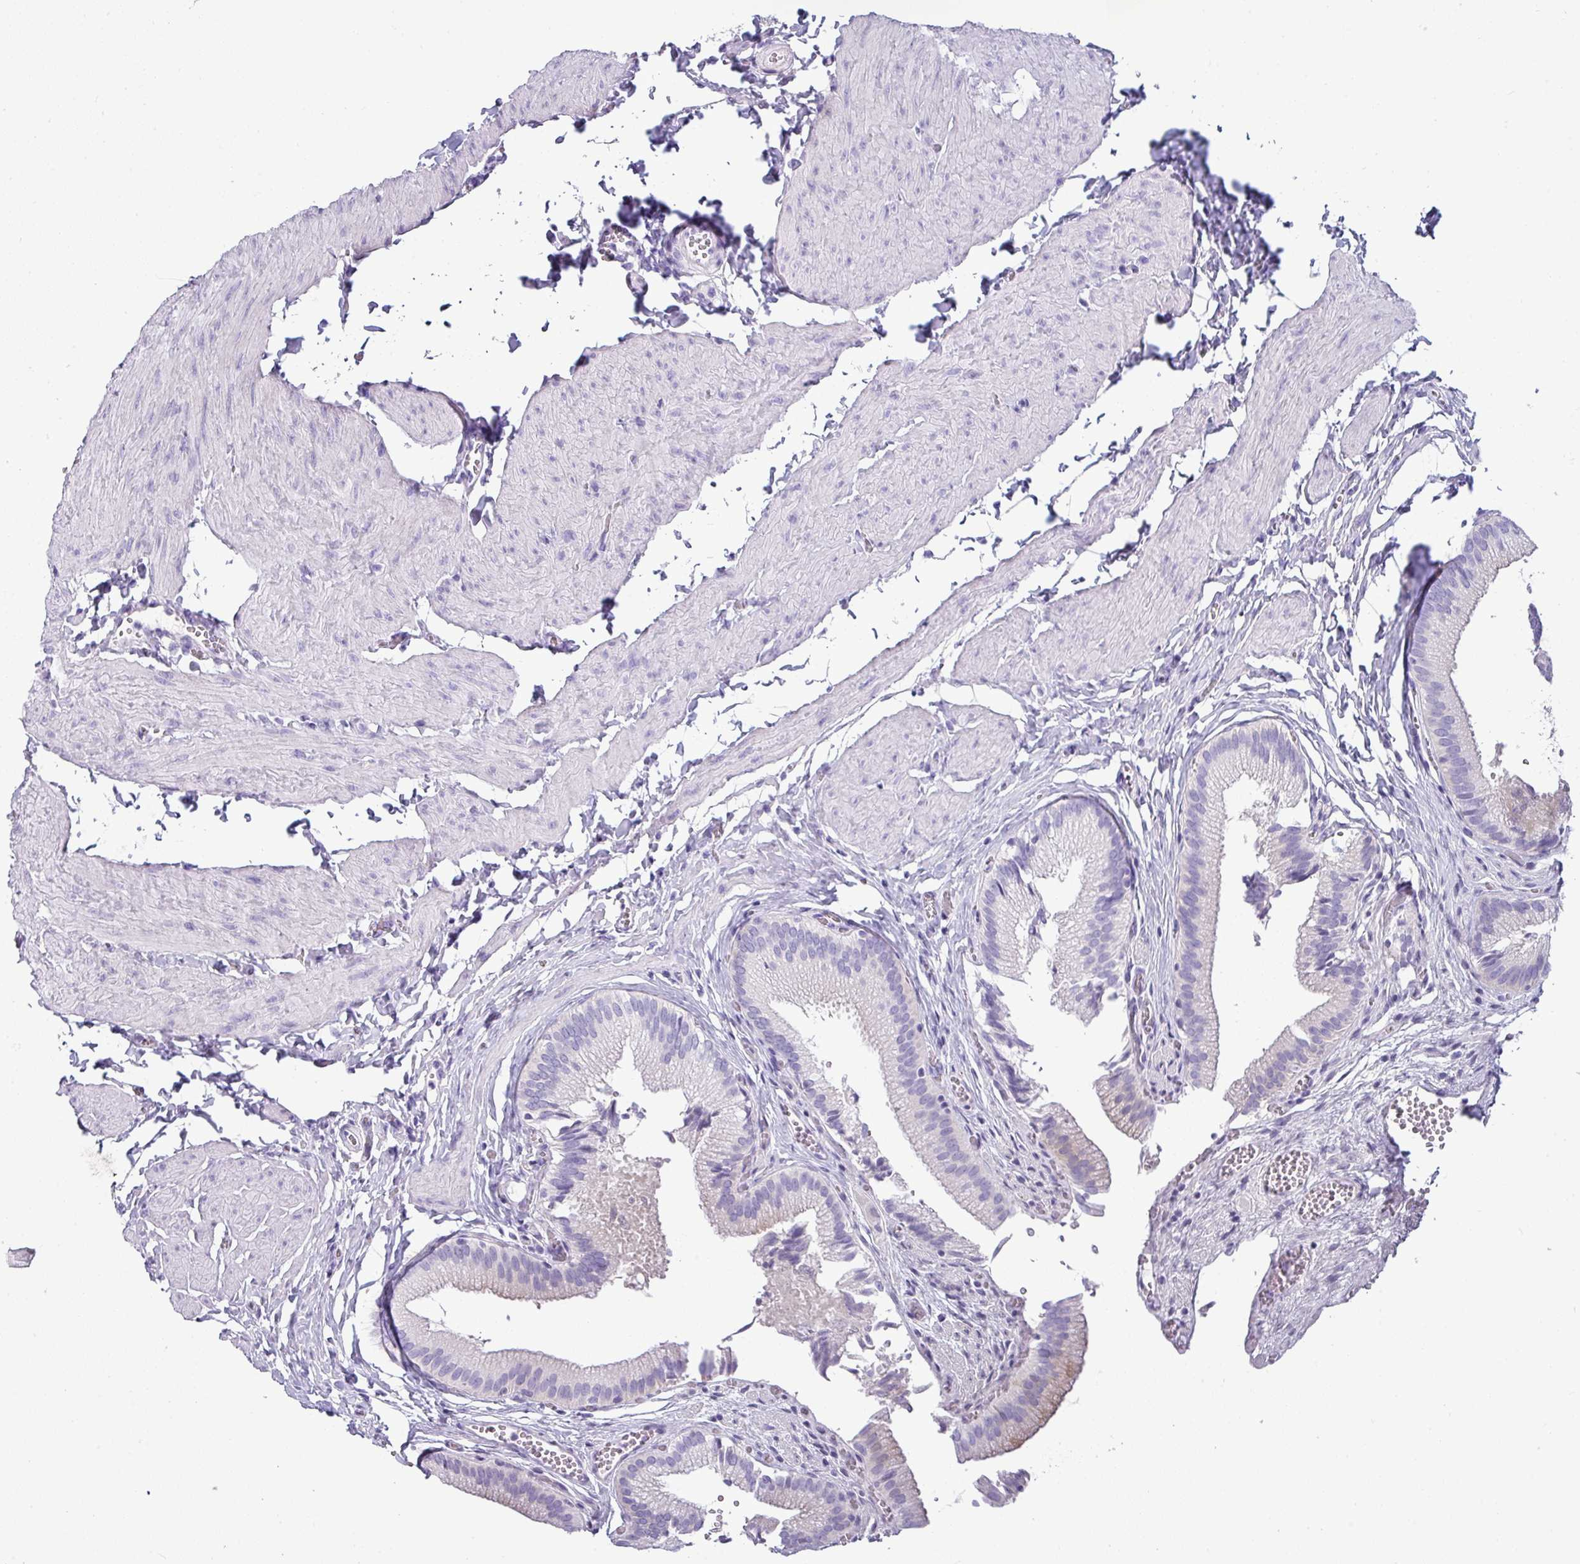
{"staining": {"intensity": "negative", "quantity": "none", "location": "none"}, "tissue": "gallbladder", "cell_type": "Glandular cells", "image_type": "normal", "snomed": [{"axis": "morphology", "description": "Normal tissue, NOS"}, {"axis": "topography", "description": "Gallbladder"}, {"axis": "topography", "description": "Peripheral nerve tissue"}], "caption": "Glandular cells are negative for protein expression in unremarkable human gallbladder. The staining was performed using DAB (3,3'-diaminobenzidine) to visualize the protein expression in brown, while the nuclei were stained in blue with hematoxylin (Magnification: 20x).", "gene": "VCX2", "patient": {"sex": "male", "age": 17}}